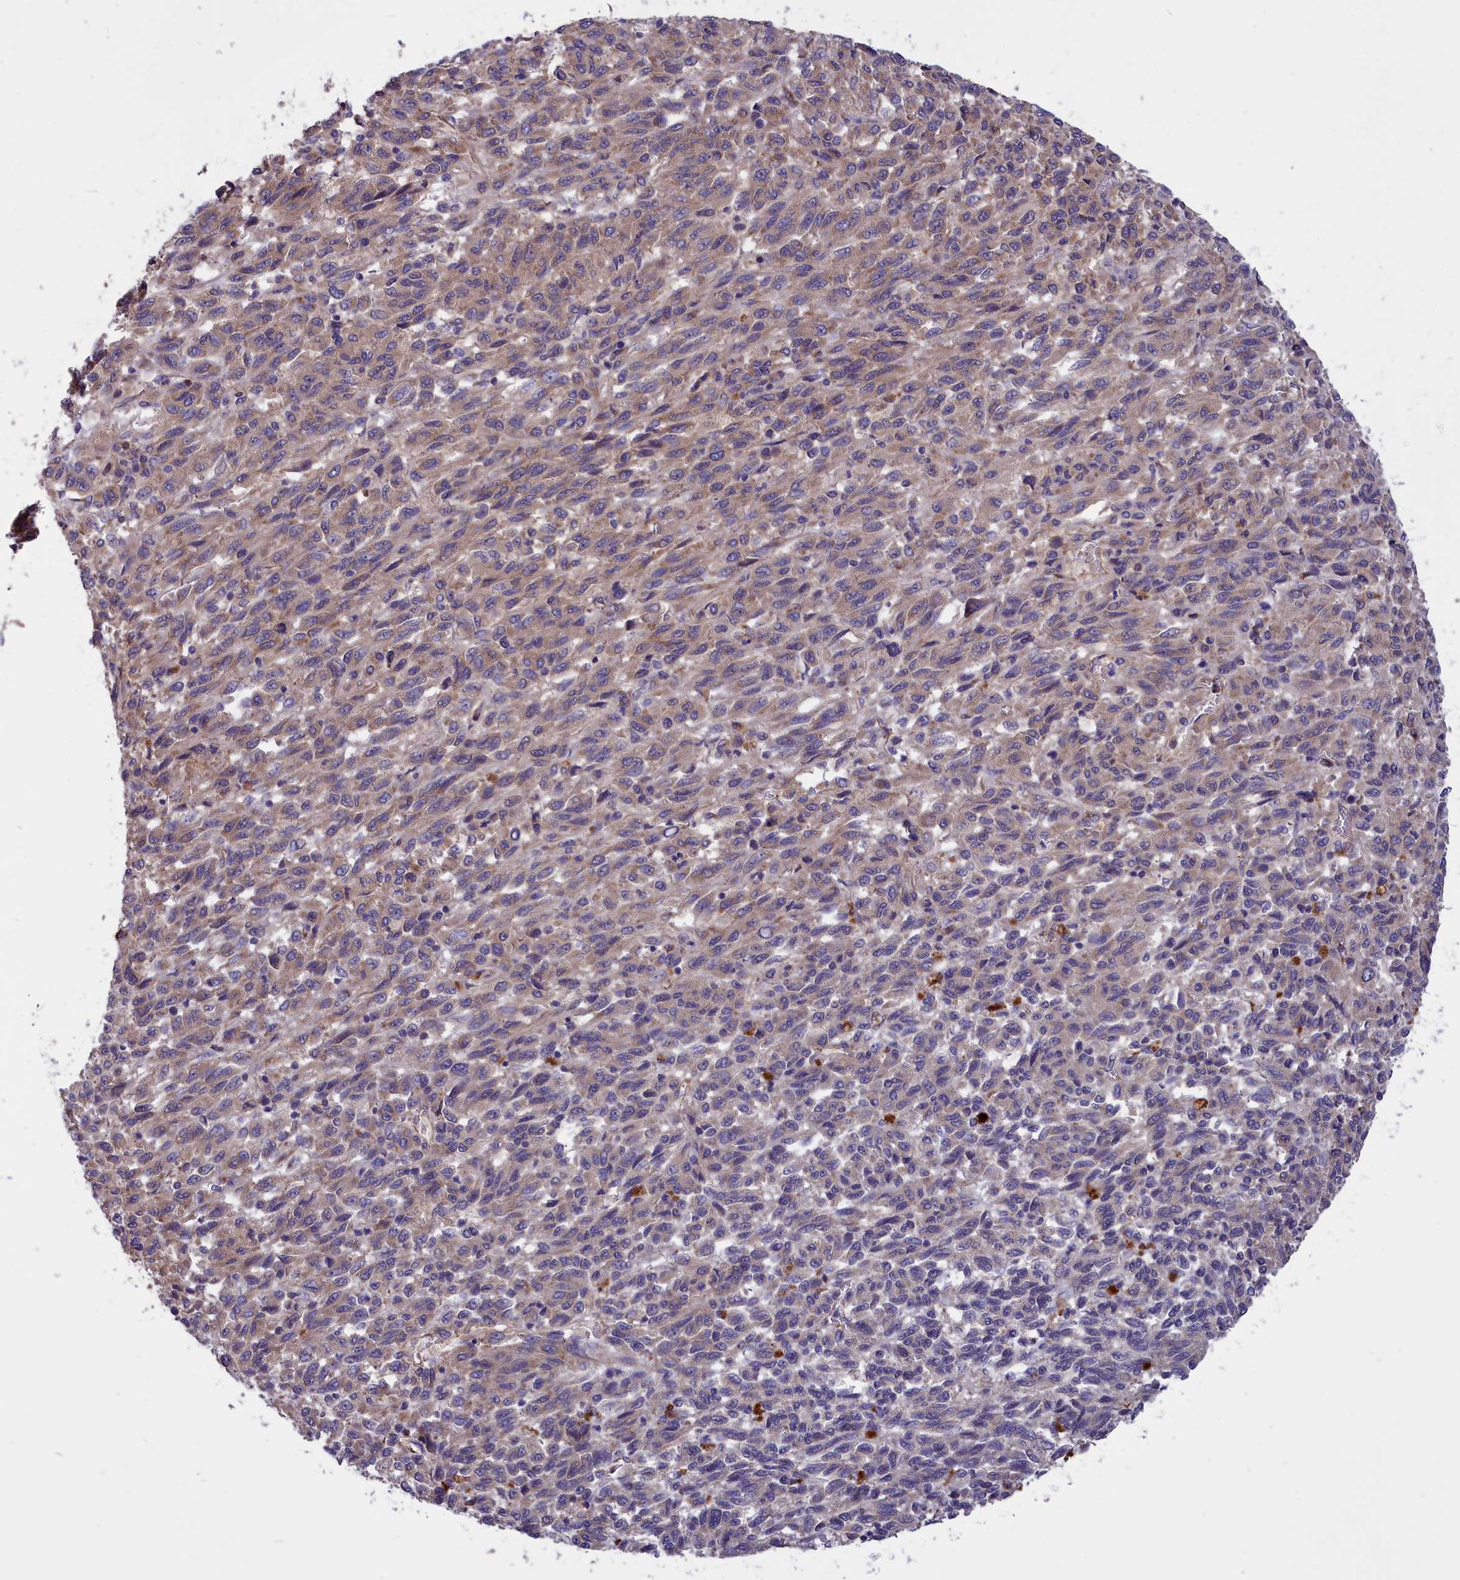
{"staining": {"intensity": "weak", "quantity": ">75%", "location": "cytoplasmic/membranous"}, "tissue": "melanoma", "cell_type": "Tumor cells", "image_type": "cancer", "snomed": [{"axis": "morphology", "description": "Malignant melanoma, Metastatic site"}, {"axis": "topography", "description": "Lung"}], "caption": "Protein expression by IHC reveals weak cytoplasmic/membranous expression in about >75% of tumor cells in malignant melanoma (metastatic site).", "gene": "AMDHD2", "patient": {"sex": "male", "age": 64}}